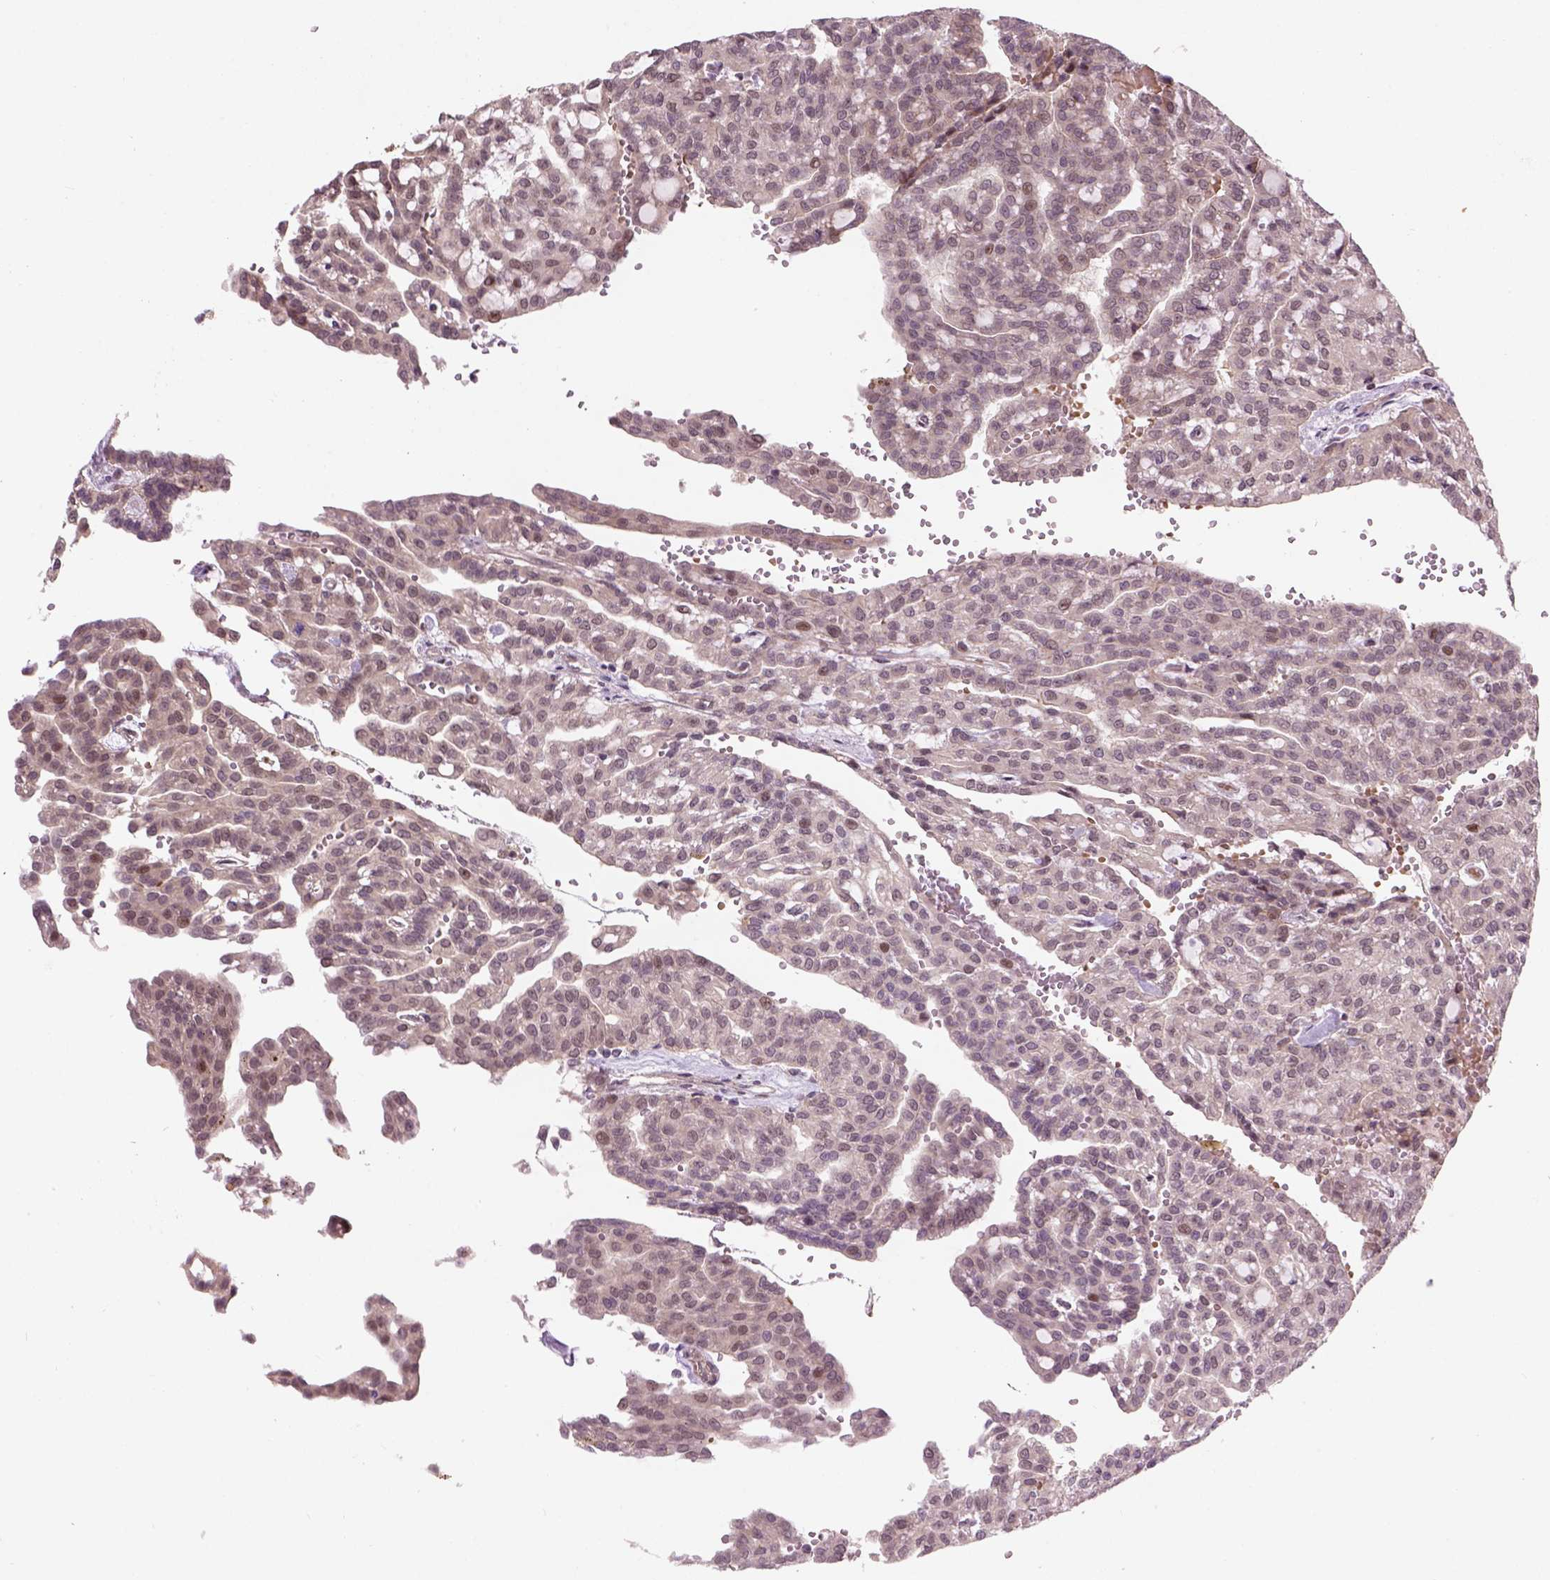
{"staining": {"intensity": "weak", "quantity": ">75%", "location": "cytoplasmic/membranous,nuclear"}, "tissue": "renal cancer", "cell_type": "Tumor cells", "image_type": "cancer", "snomed": [{"axis": "morphology", "description": "Adenocarcinoma, NOS"}, {"axis": "topography", "description": "Kidney"}], "caption": "DAB immunohistochemical staining of renal cancer exhibits weak cytoplasmic/membranous and nuclear protein positivity in about >75% of tumor cells.", "gene": "PSMD11", "patient": {"sex": "male", "age": 63}}